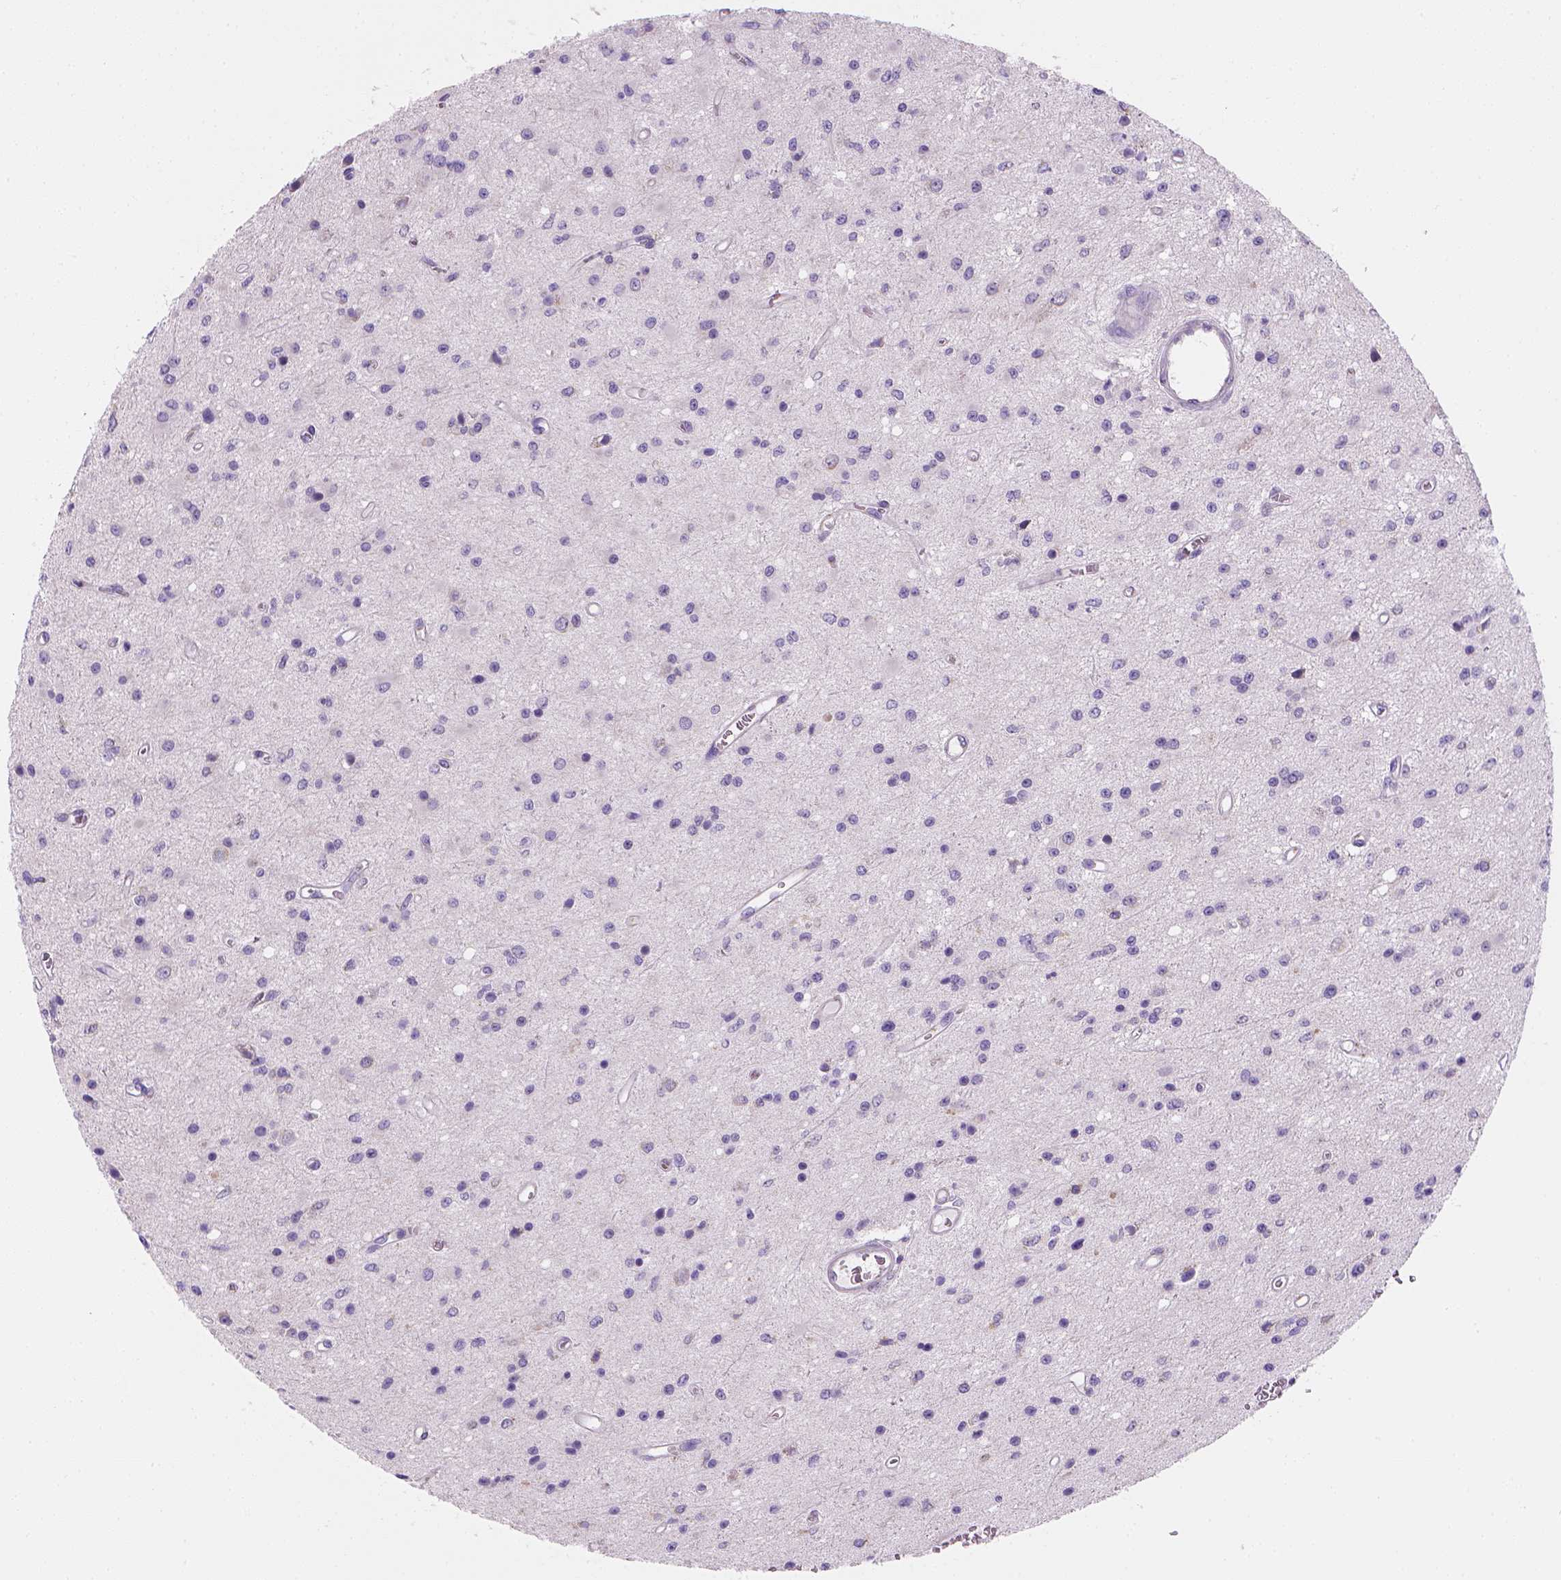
{"staining": {"intensity": "negative", "quantity": "none", "location": "none"}, "tissue": "glioma", "cell_type": "Tumor cells", "image_type": "cancer", "snomed": [{"axis": "morphology", "description": "Glioma, malignant, Low grade"}, {"axis": "topography", "description": "Brain"}], "caption": "Tumor cells are negative for brown protein staining in glioma.", "gene": "CES2", "patient": {"sex": "female", "age": 45}}